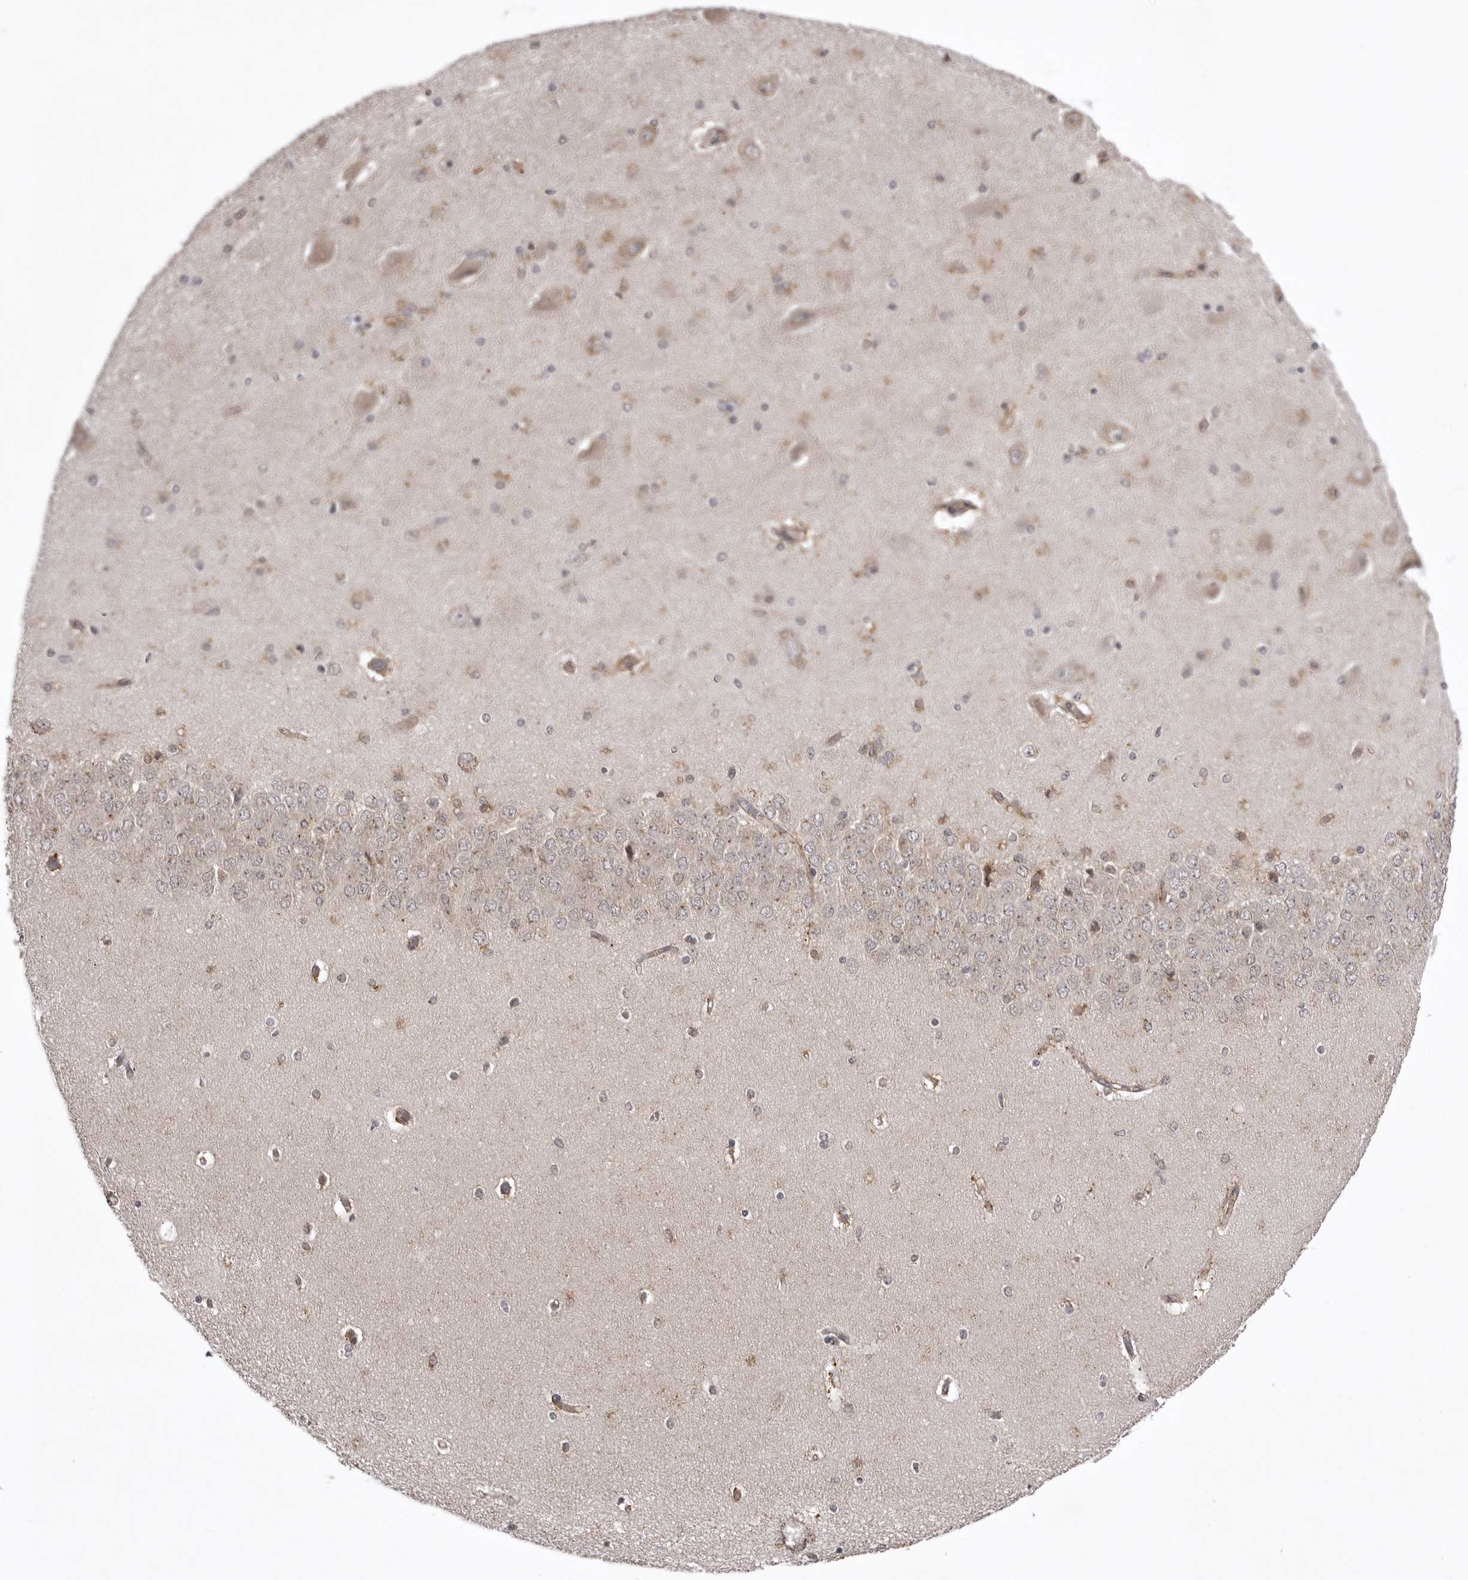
{"staining": {"intensity": "weak", "quantity": "25%-75%", "location": "cytoplasmic/membranous"}, "tissue": "hippocampus", "cell_type": "Glial cells", "image_type": "normal", "snomed": [{"axis": "morphology", "description": "Normal tissue, NOS"}, {"axis": "topography", "description": "Hippocampus"}], "caption": "The image shows staining of unremarkable hippocampus, revealing weak cytoplasmic/membranous protein positivity (brown color) within glial cells. (DAB (3,3'-diaminobenzidine) IHC with brightfield microscopy, high magnification).", "gene": "USP43", "patient": {"sex": "female", "age": 54}}